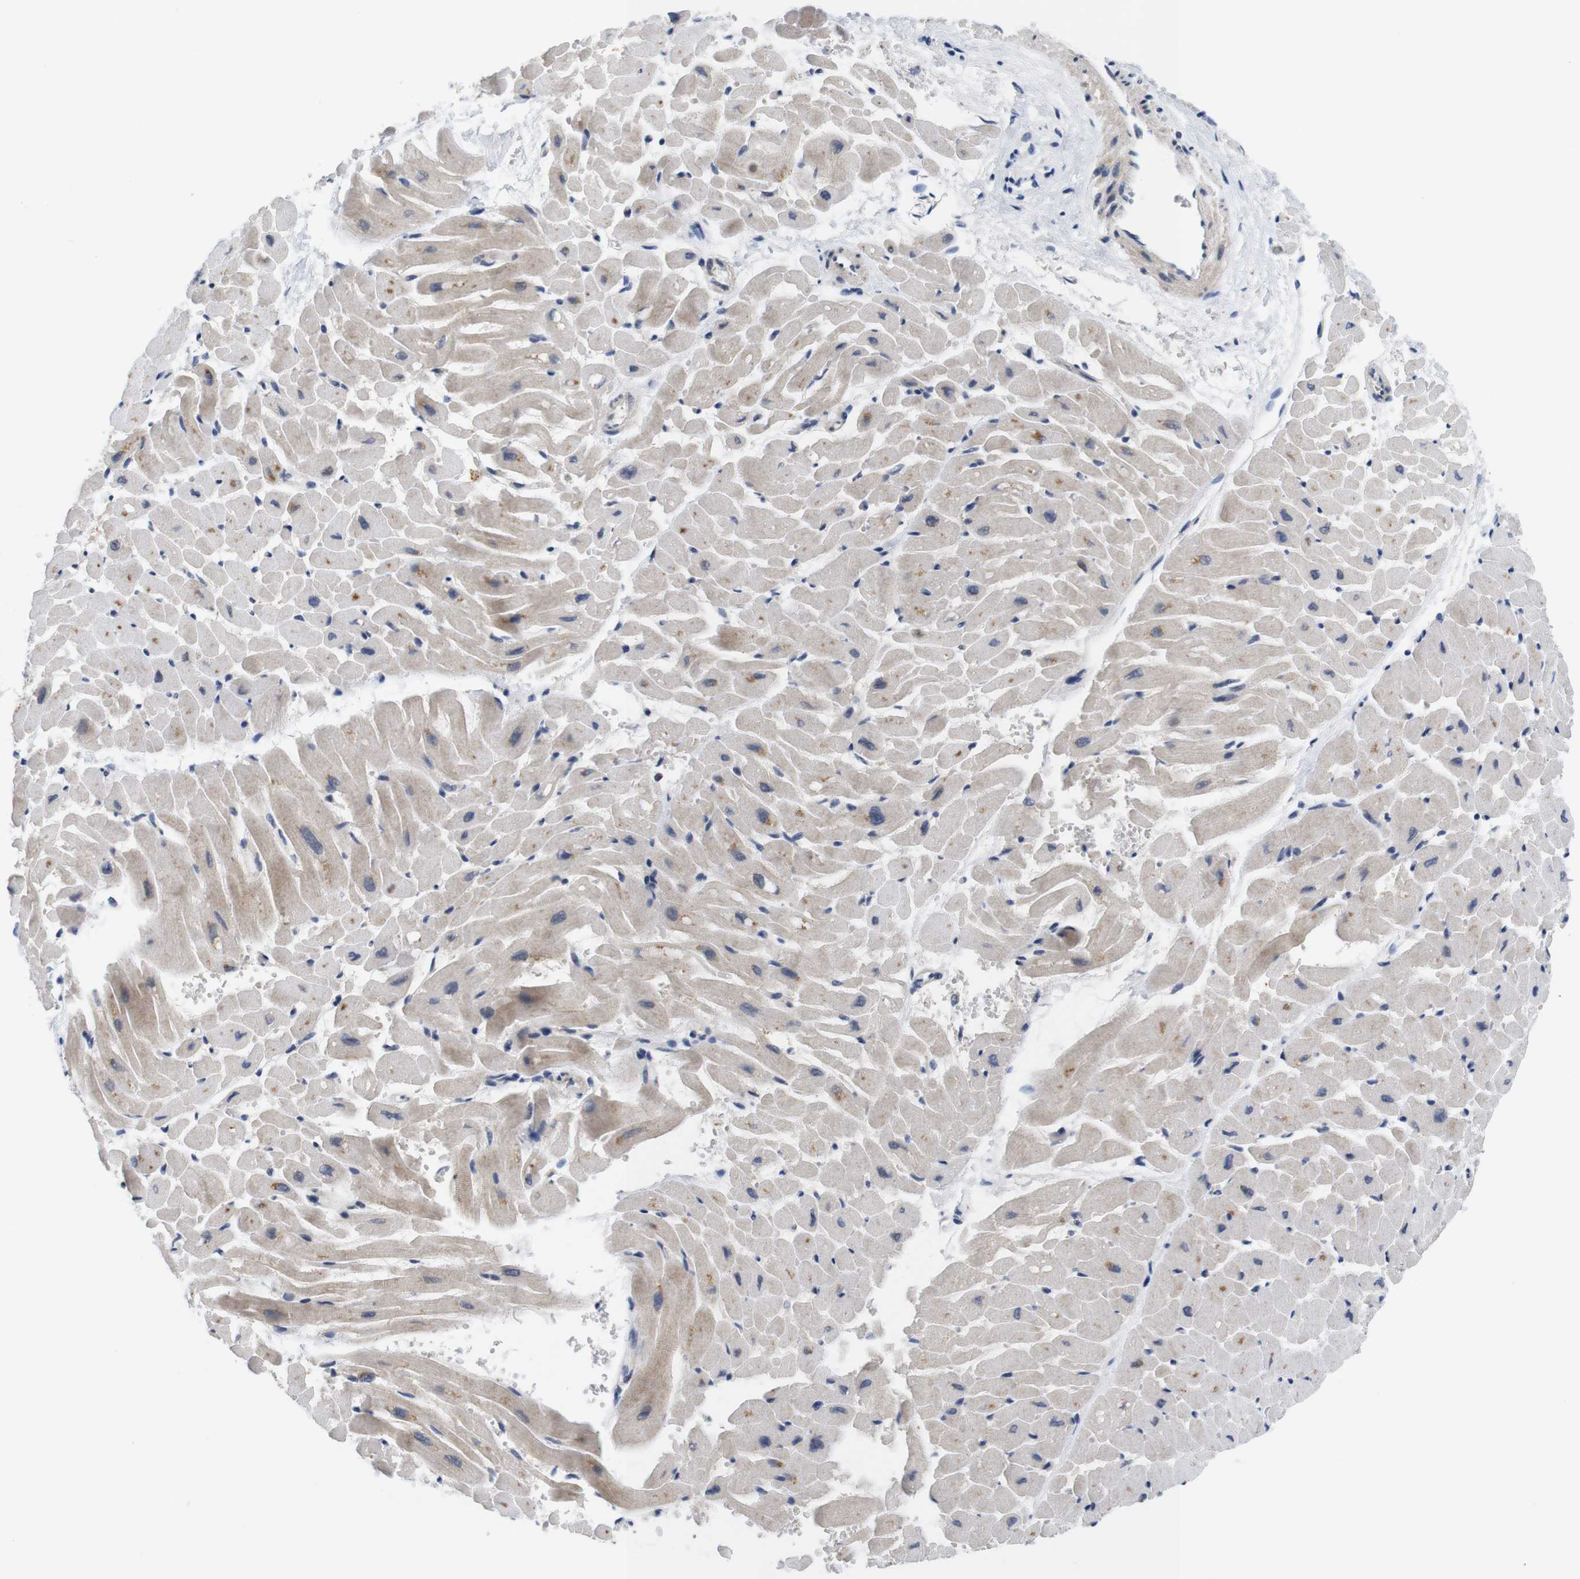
{"staining": {"intensity": "moderate", "quantity": "25%-75%", "location": "cytoplasmic/membranous"}, "tissue": "heart muscle", "cell_type": "Cardiomyocytes", "image_type": "normal", "snomed": [{"axis": "morphology", "description": "Normal tissue, NOS"}, {"axis": "topography", "description": "Heart"}], "caption": "Approximately 25%-75% of cardiomyocytes in normal heart muscle demonstrate moderate cytoplasmic/membranous protein positivity as visualized by brown immunohistochemical staining.", "gene": "SKP2", "patient": {"sex": "male", "age": 45}}